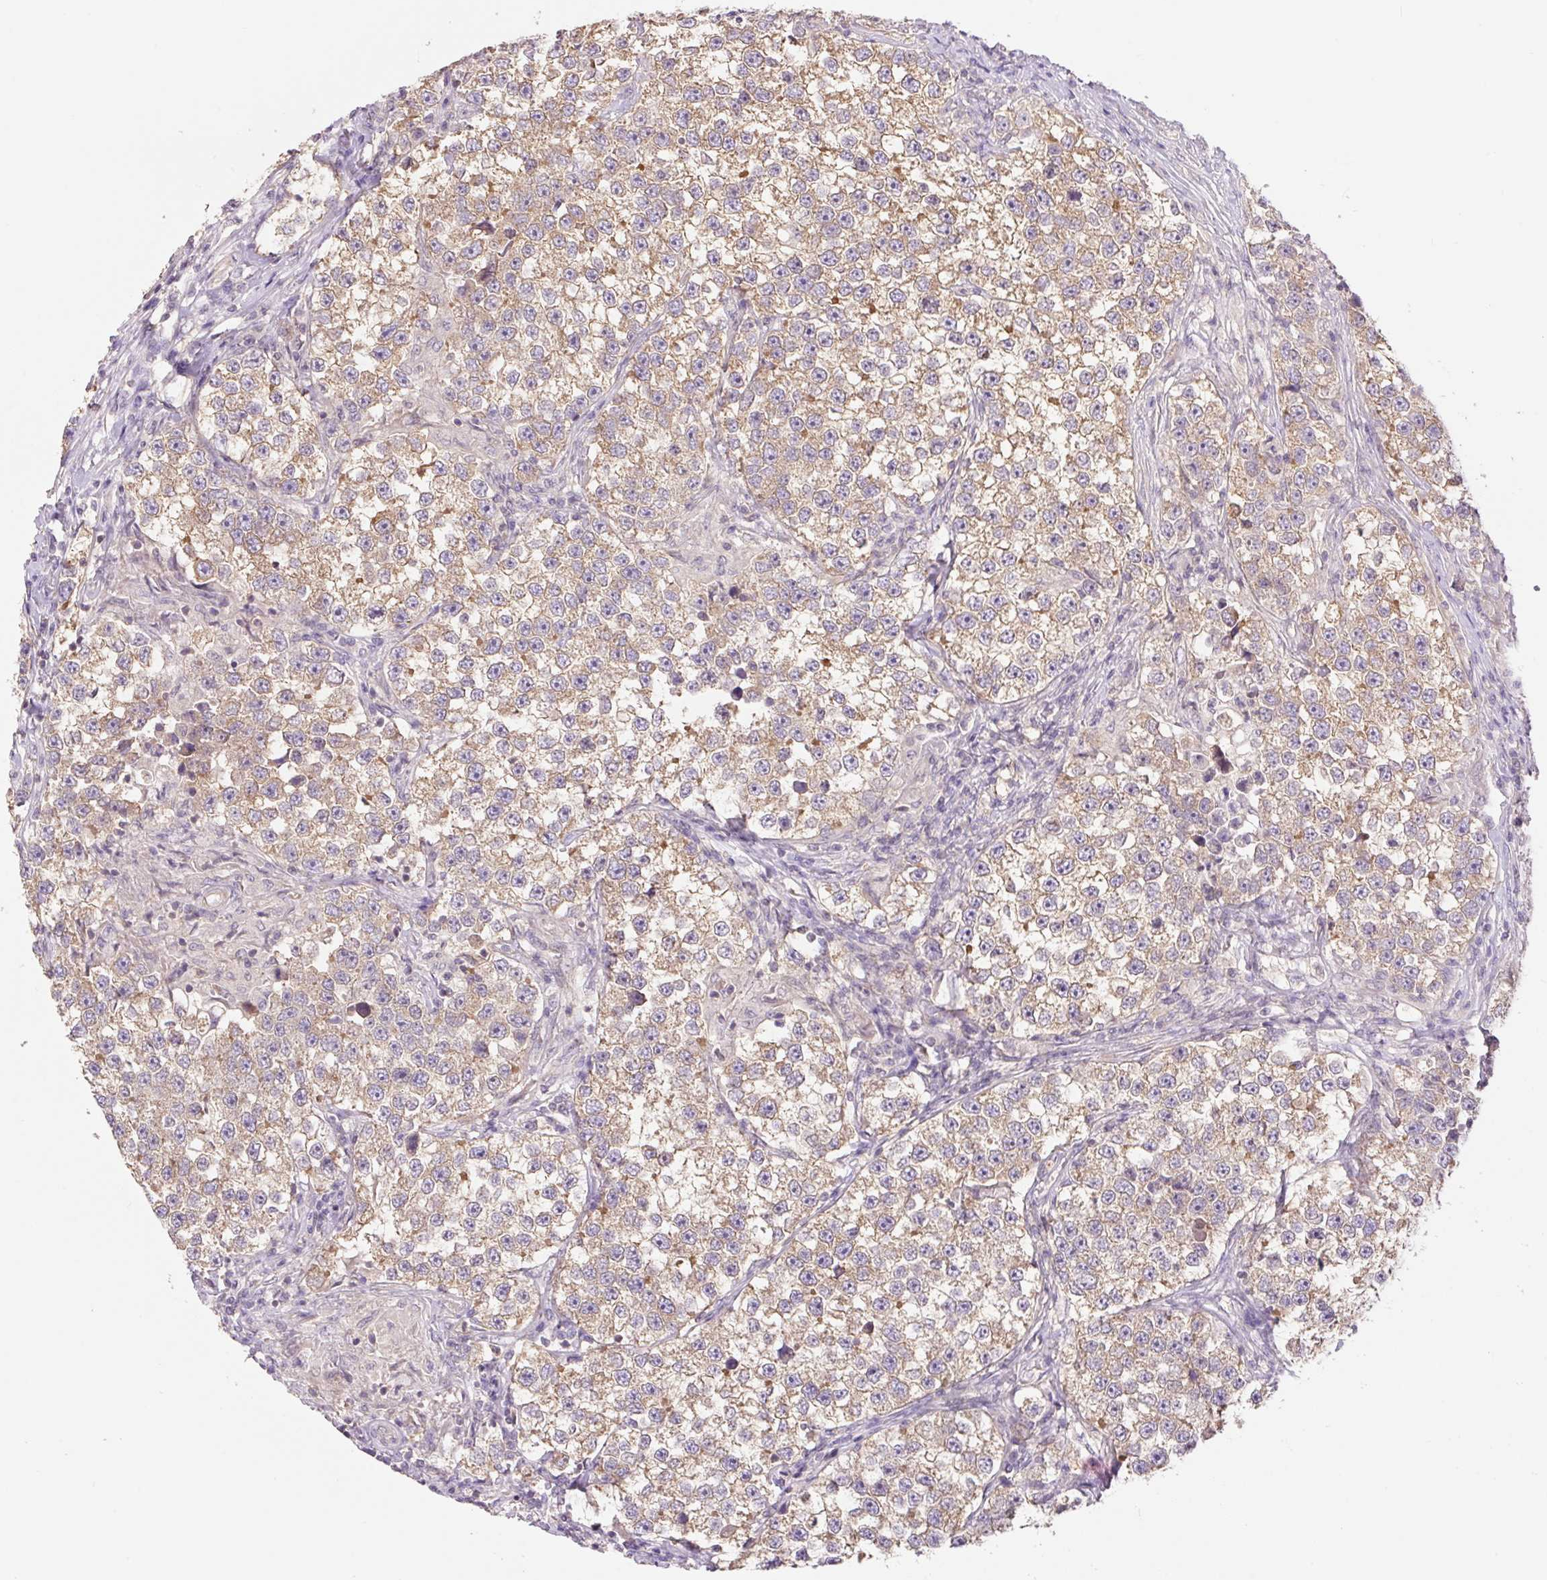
{"staining": {"intensity": "moderate", "quantity": ">75%", "location": "cytoplasmic/membranous"}, "tissue": "testis cancer", "cell_type": "Tumor cells", "image_type": "cancer", "snomed": [{"axis": "morphology", "description": "Seminoma, NOS"}, {"axis": "topography", "description": "Testis"}], "caption": "High-power microscopy captured an immunohistochemistry (IHC) photomicrograph of testis cancer (seminoma), revealing moderate cytoplasmic/membranous positivity in approximately >75% of tumor cells.", "gene": "COX8A", "patient": {"sex": "male", "age": 46}}